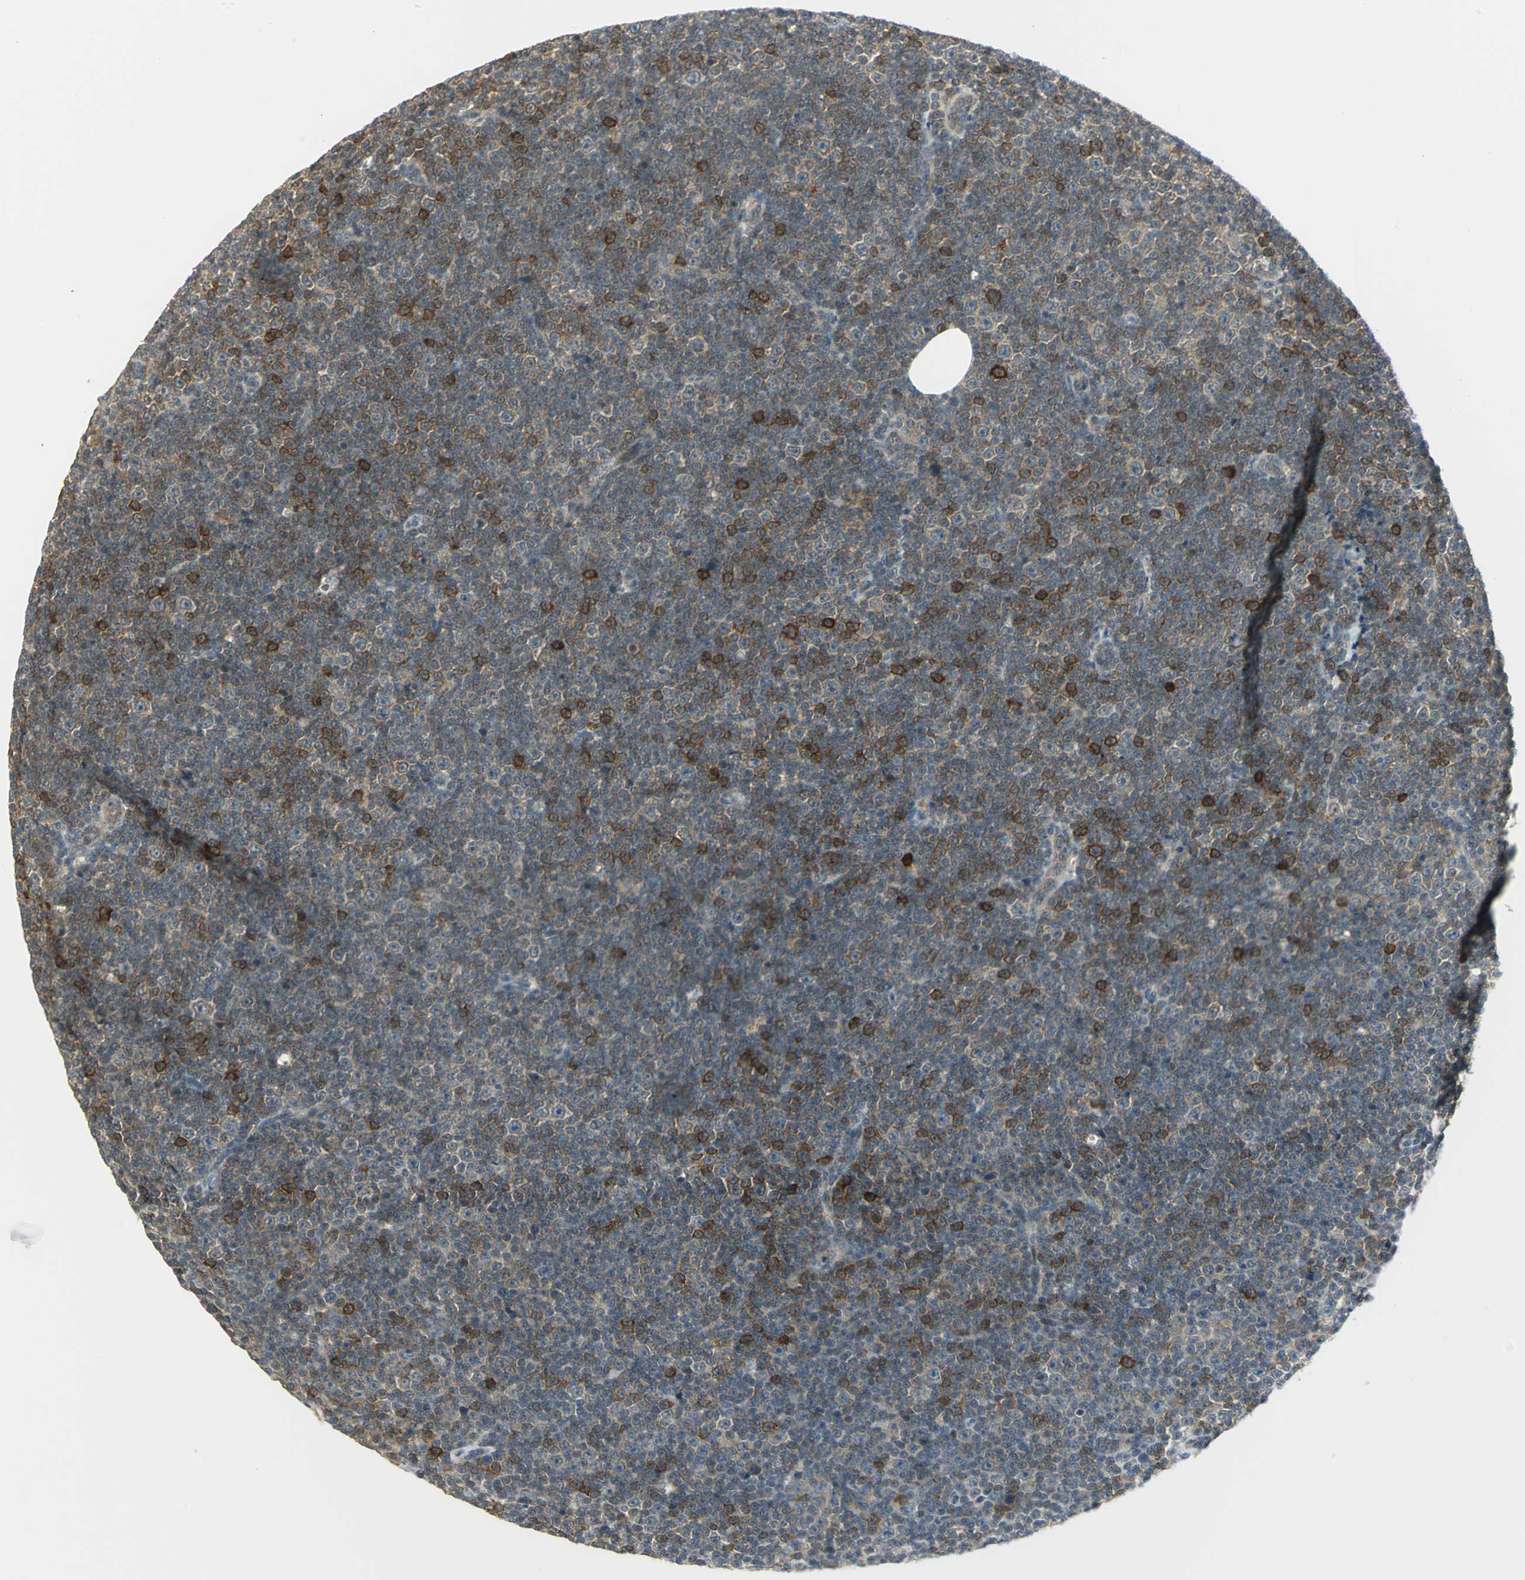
{"staining": {"intensity": "moderate", "quantity": ">75%", "location": "cytoplasmic/membranous"}, "tissue": "lymphoma", "cell_type": "Tumor cells", "image_type": "cancer", "snomed": [{"axis": "morphology", "description": "Malignant lymphoma, non-Hodgkin's type, Low grade"}, {"axis": "topography", "description": "Lymph node"}], "caption": "Tumor cells exhibit moderate cytoplasmic/membranous positivity in approximately >75% of cells in lymphoma.", "gene": "MAPK8IP3", "patient": {"sex": "female", "age": 67}}